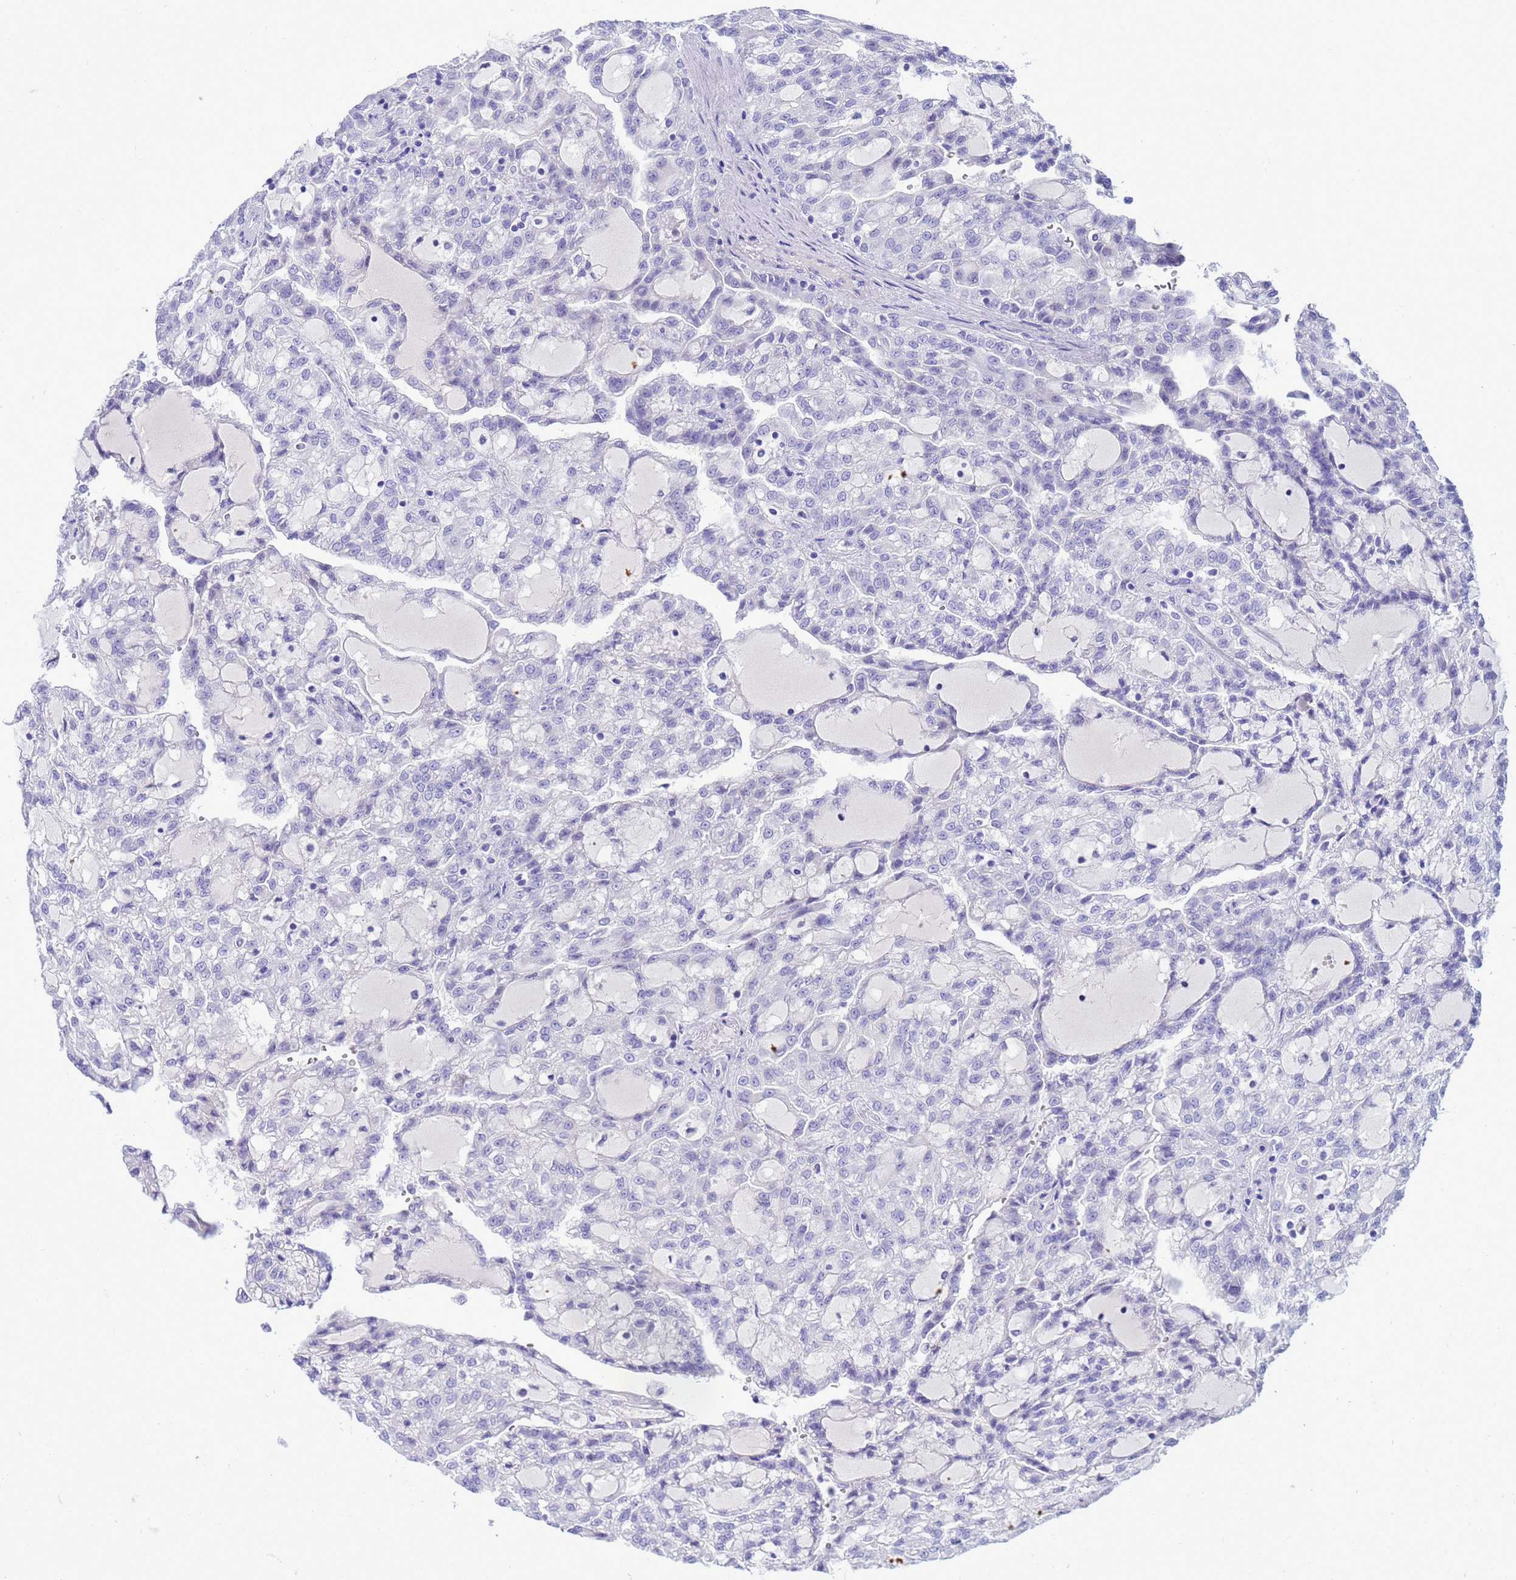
{"staining": {"intensity": "negative", "quantity": "none", "location": "none"}, "tissue": "renal cancer", "cell_type": "Tumor cells", "image_type": "cancer", "snomed": [{"axis": "morphology", "description": "Adenocarcinoma, NOS"}, {"axis": "topography", "description": "Kidney"}], "caption": "An image of renal cancer (adenocarcinoma) stained for a protein exhibits no brown staining in tumor cells.", "gene": "SYCN", "patient": {"sex": "male", "age": 63}}